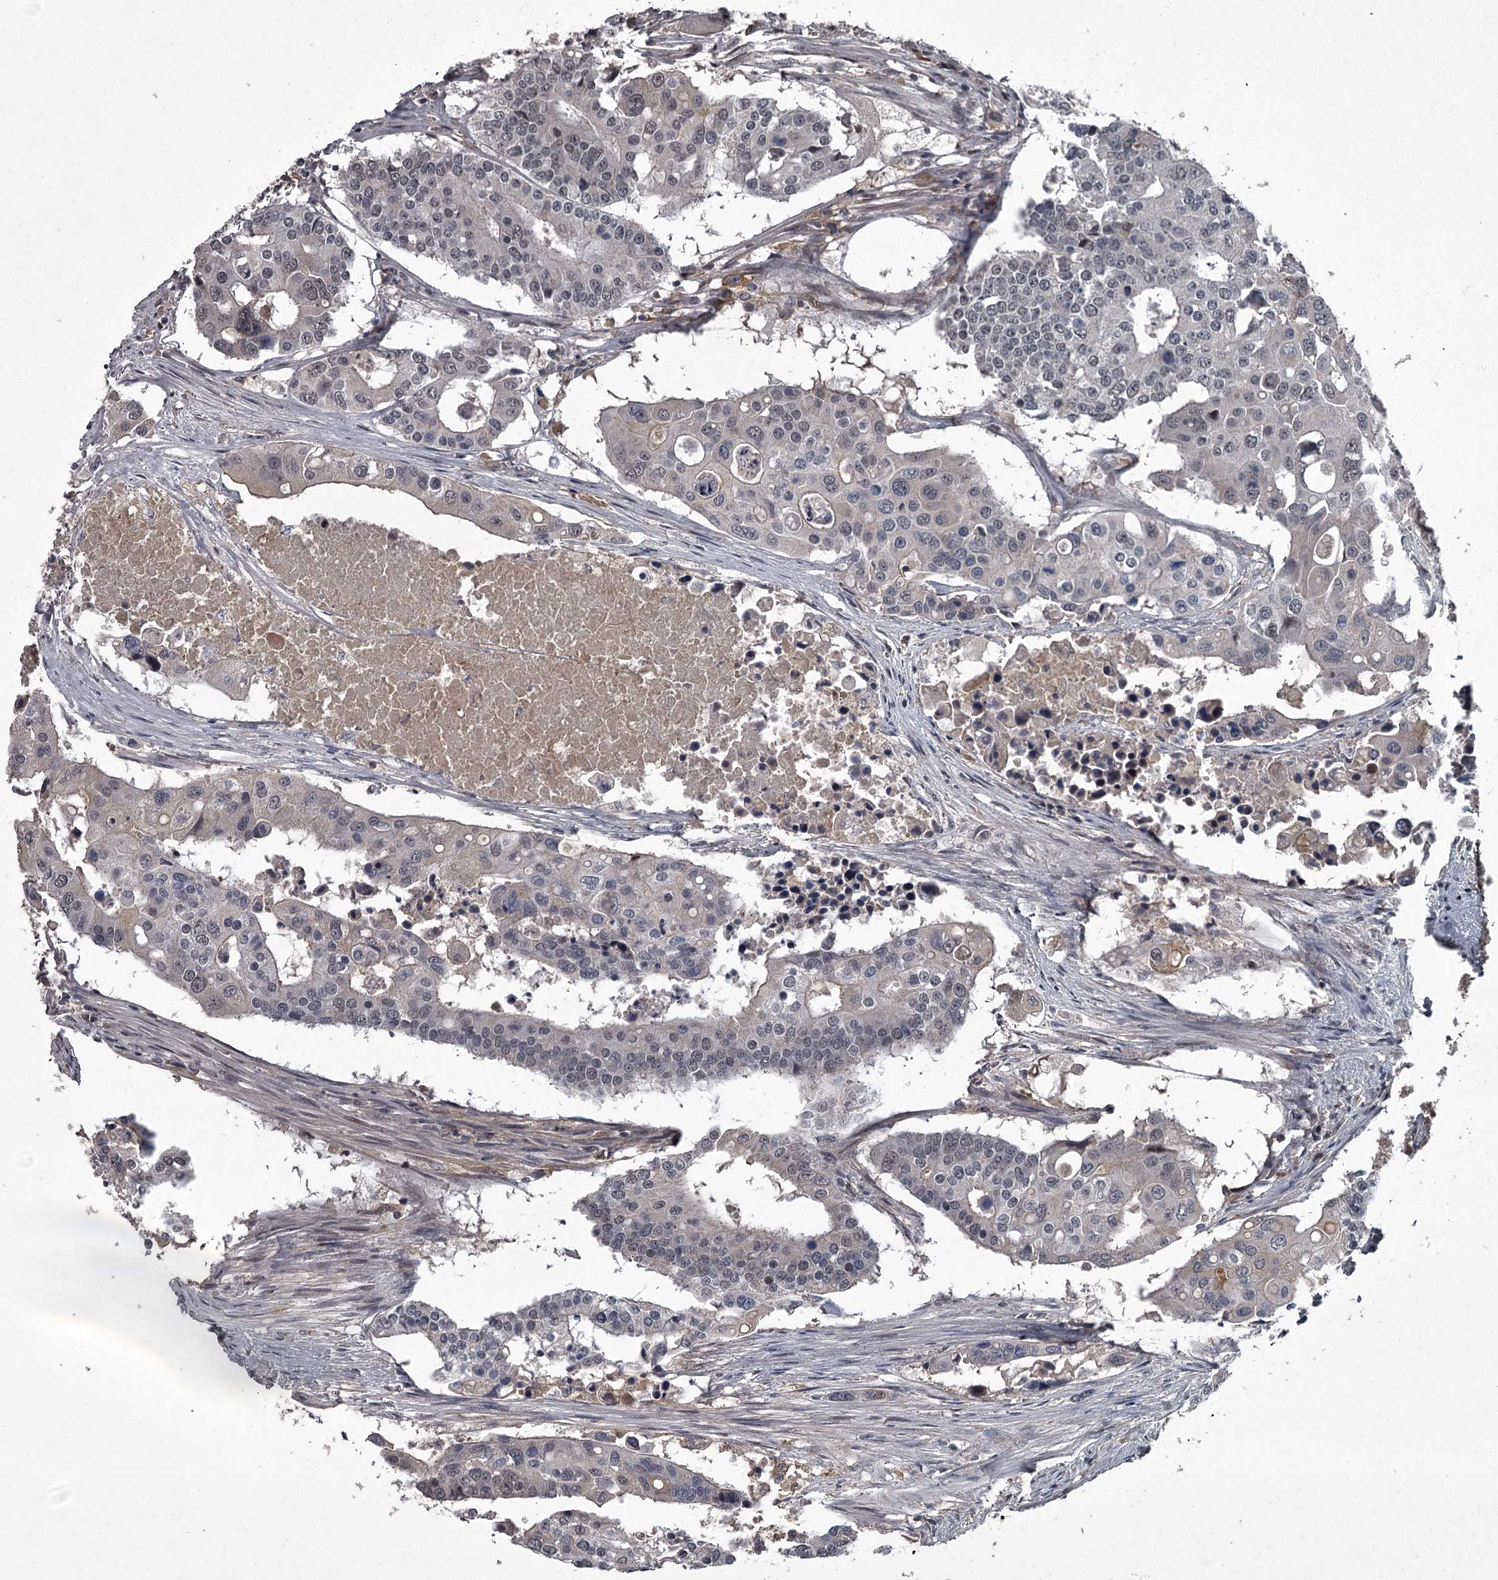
{"staining": {"intensity": "negative", "quantity": "none", "location": "none"}, "tissue": "colorectal cancer", "cell_type": "Tumor cells", "image_type": "cancer", "snomed": [{"axis": "morphology", "description": "Adenocarcinoma, NOS"}, {"axis": "topography", "description": "Colon"}], "caption": "Human colorectal cancer stained for a protein using immunohistochemistry exhibits no expression in tumor cells.", "gene": "FLVCR2", "patient": {"sex": "male", "age": 77}}